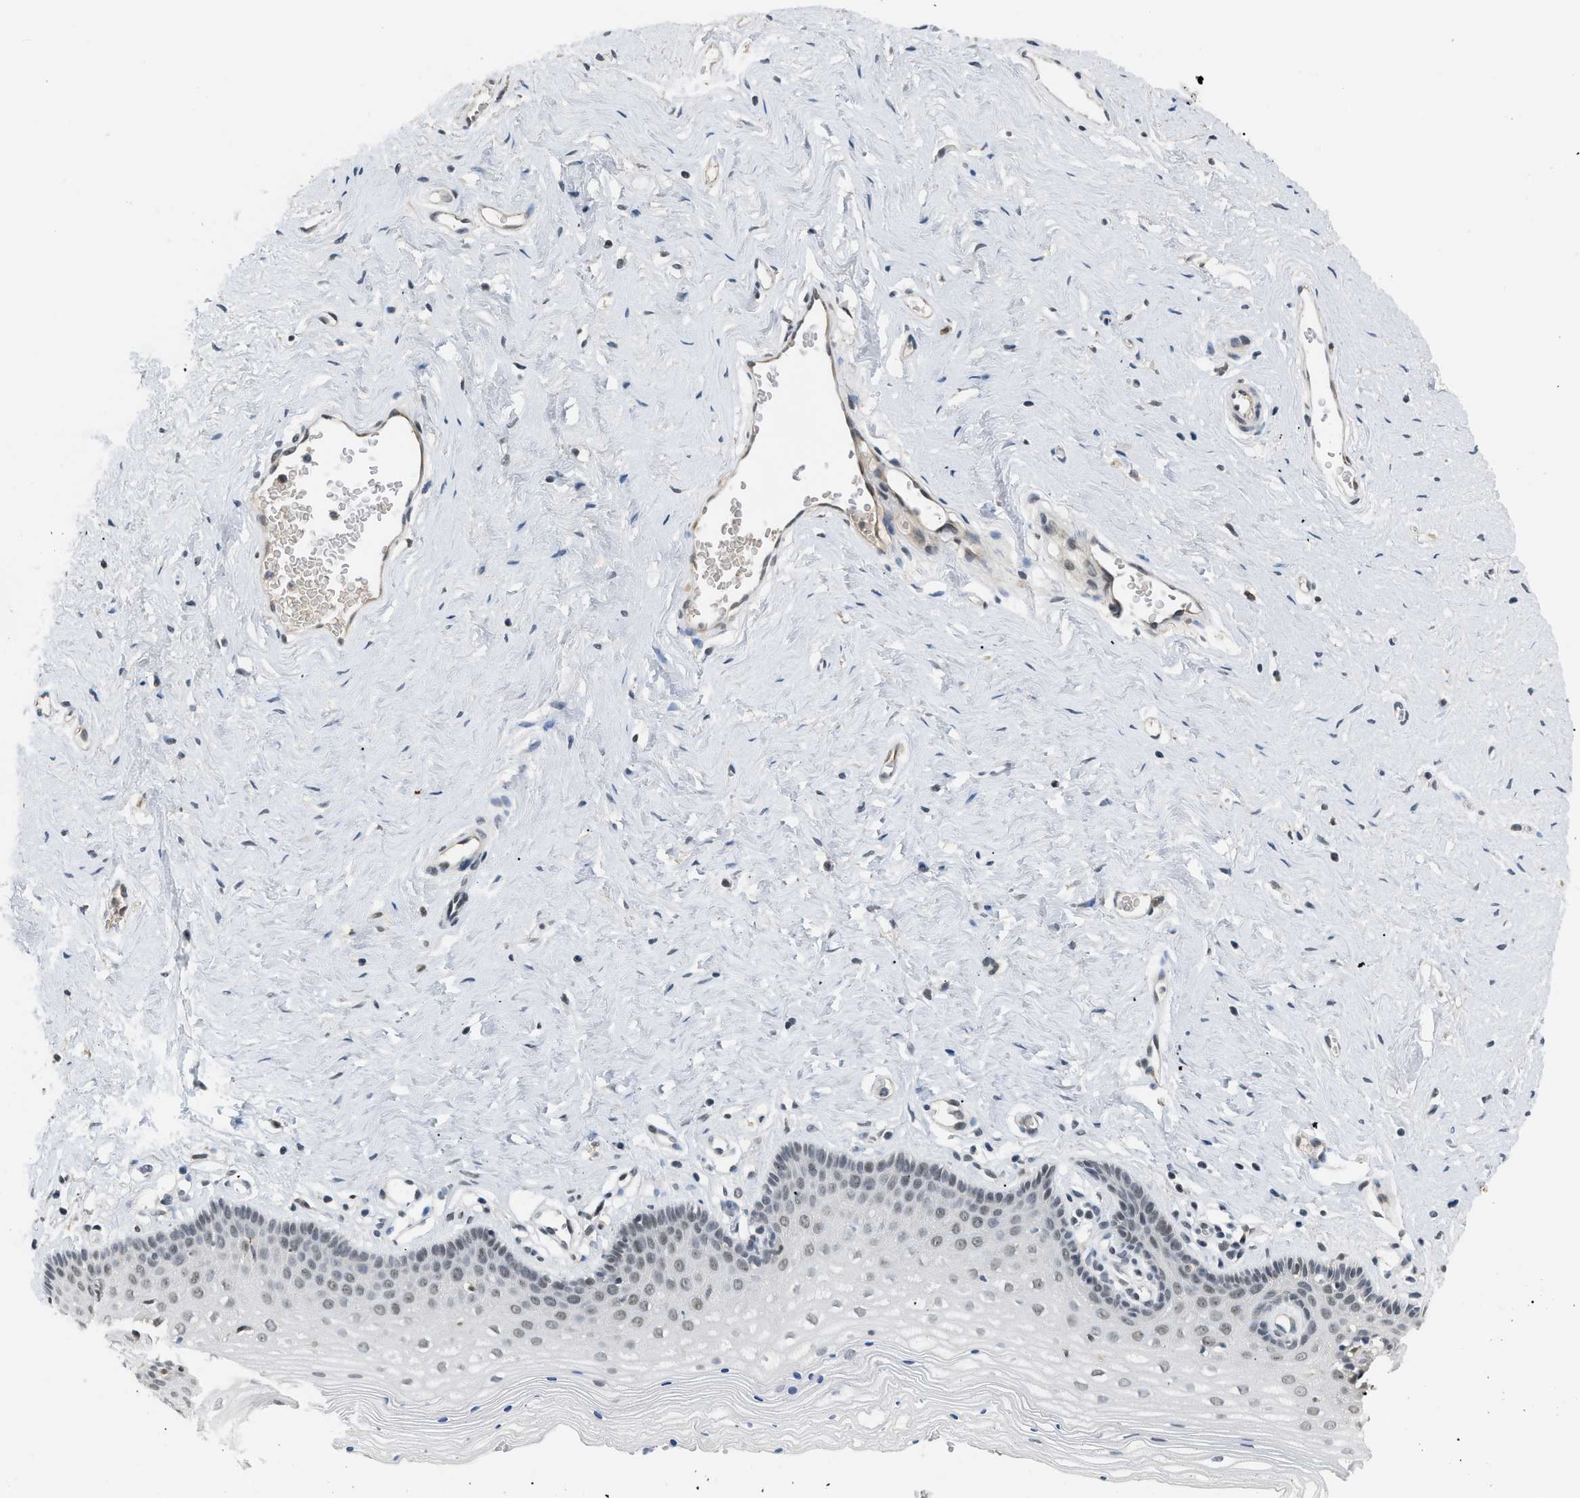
{"staining": {"intensity": "weak", "quantity": "<25%", "location": "nuclear"}, "tissue": "vagina", "cell_type": "Squamous epithelial cells", "image_type": "normal", "snomed": [{"axis": "morphology", "description": "Normal tissue, NOS"}, {"axis": "topography", "description": "Vagina"}], "caption": "Immunohistochemical staining of unremarkable human vagina reveals no significant staining in squamous epithelial cells.", "gene": "MZF1", "patient": {"sex": "female", "age": 32}}